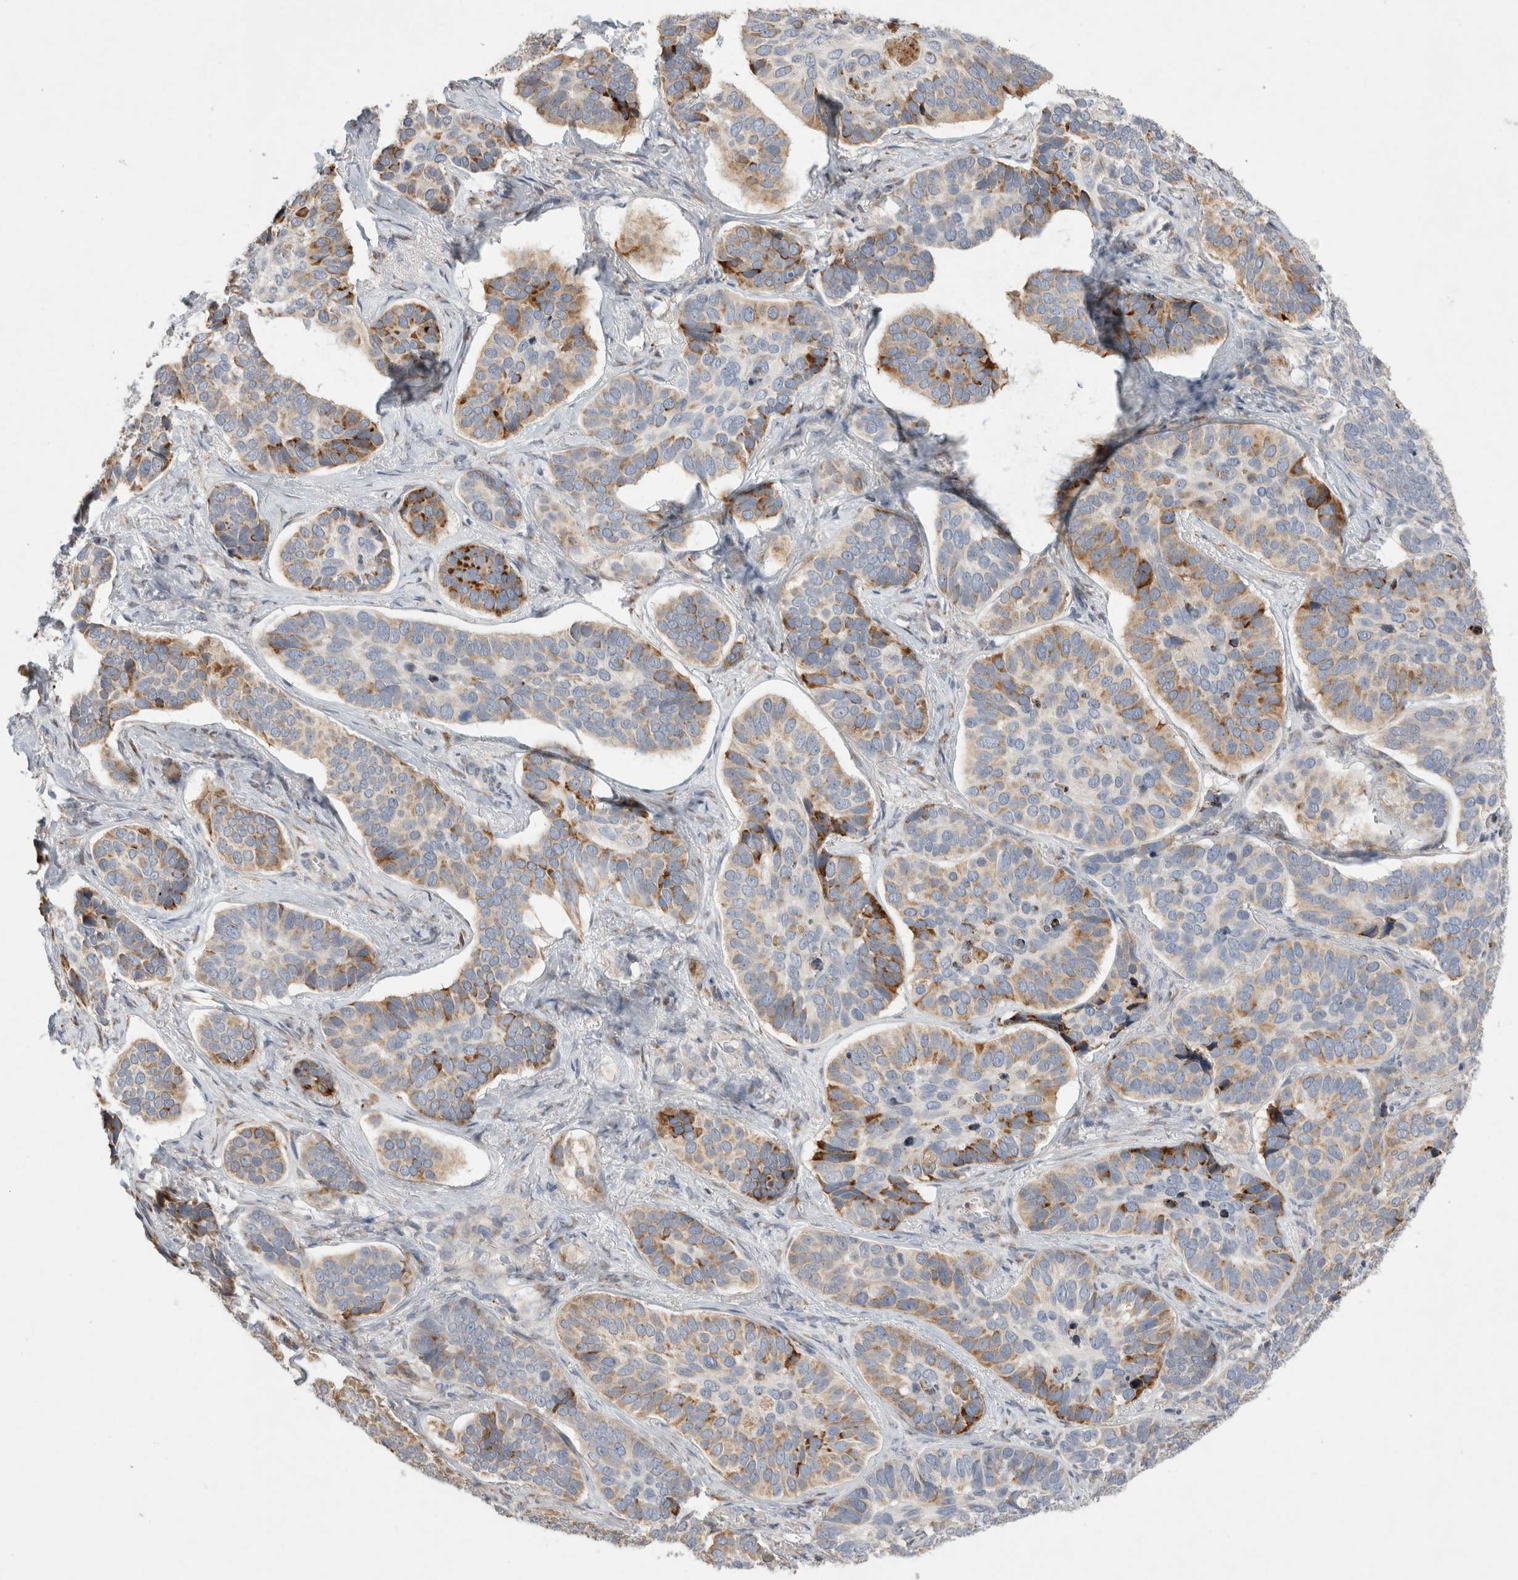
{"staining": {"intensity": "moderate", "quantity": "25%-75%", "location": "cytoplasmic/membranous"}, "tissue": "skin cancer", "cell_type": "Tumor cells", "image_type": "cancer", "snomed": [{"axis": "morphology", "description": "Basal cell carcinoma"}, {"axis": "topography", "description": "Skin"}], "caption": "Tumor cells exhibit moderate cytoplasmic/membranous positivity in approximately 25%-75% of cells in skin cancer. Nuclei are stained in blue.", "gene": "TRMT9B", "patient": {"sex": "male", "age": 62}}